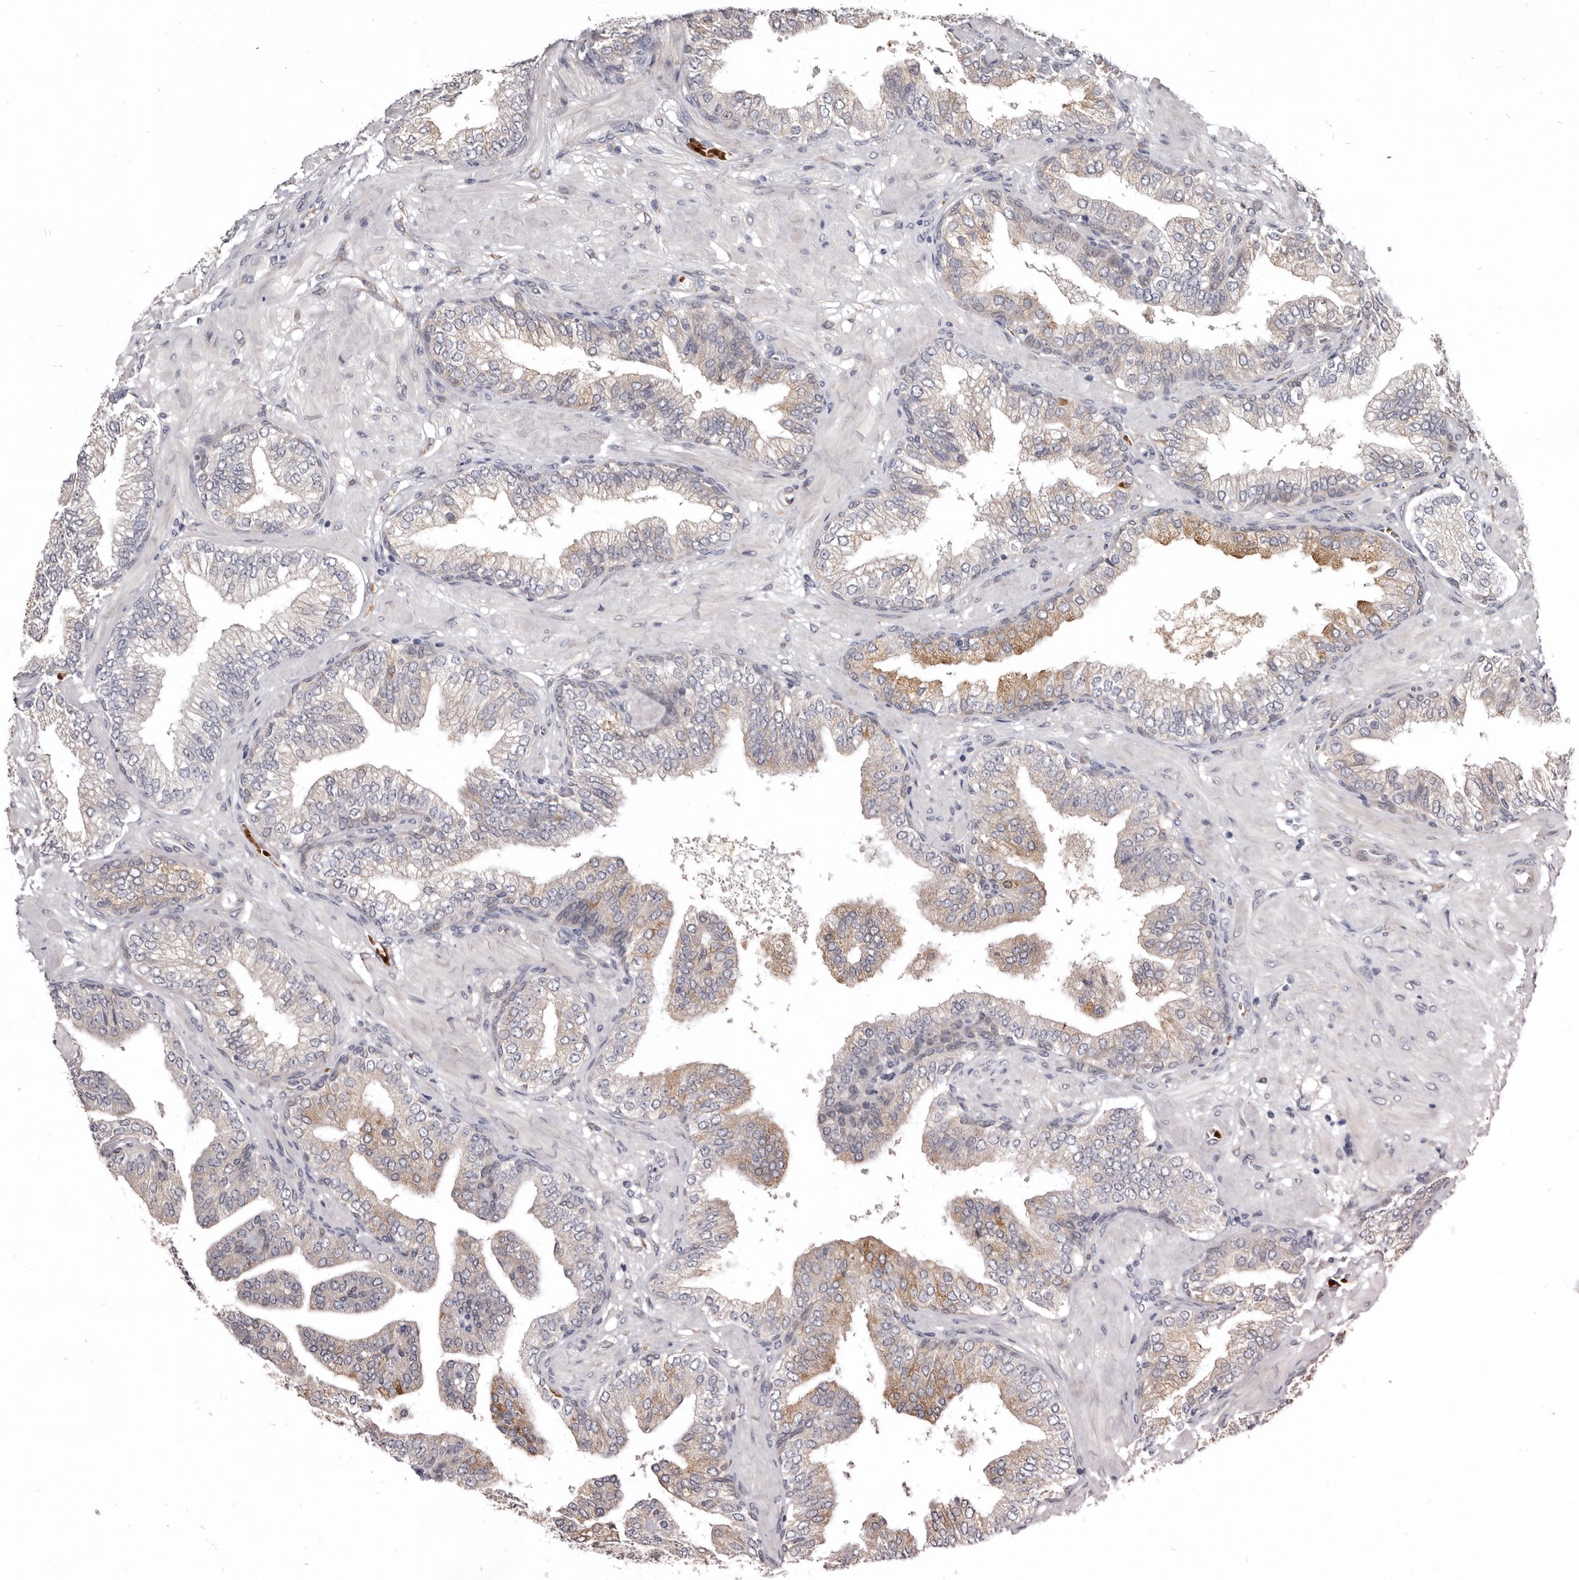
{"staining": {"intensity": "moderate", "quantity": "<25%", "location": "cytoplasmic/membranous"}, "tissue": "prostate cancer", "cell_type": "Tumor cells", "image_type": "cancer", "snomed": [{"axis": "morphology", "description": "Adenocarcinoma, High grade"}, {"axis": "topography", "description": "Prostate"}], "caption": "The histopathology image shows staining of prostate high-grade adenocarcinoma, revealing moderate cytoplasmic/membranous protein positivity (brown color) within tumor cells.", "gene": "NENF", "patient": {"sex": "male", "age": 59}}